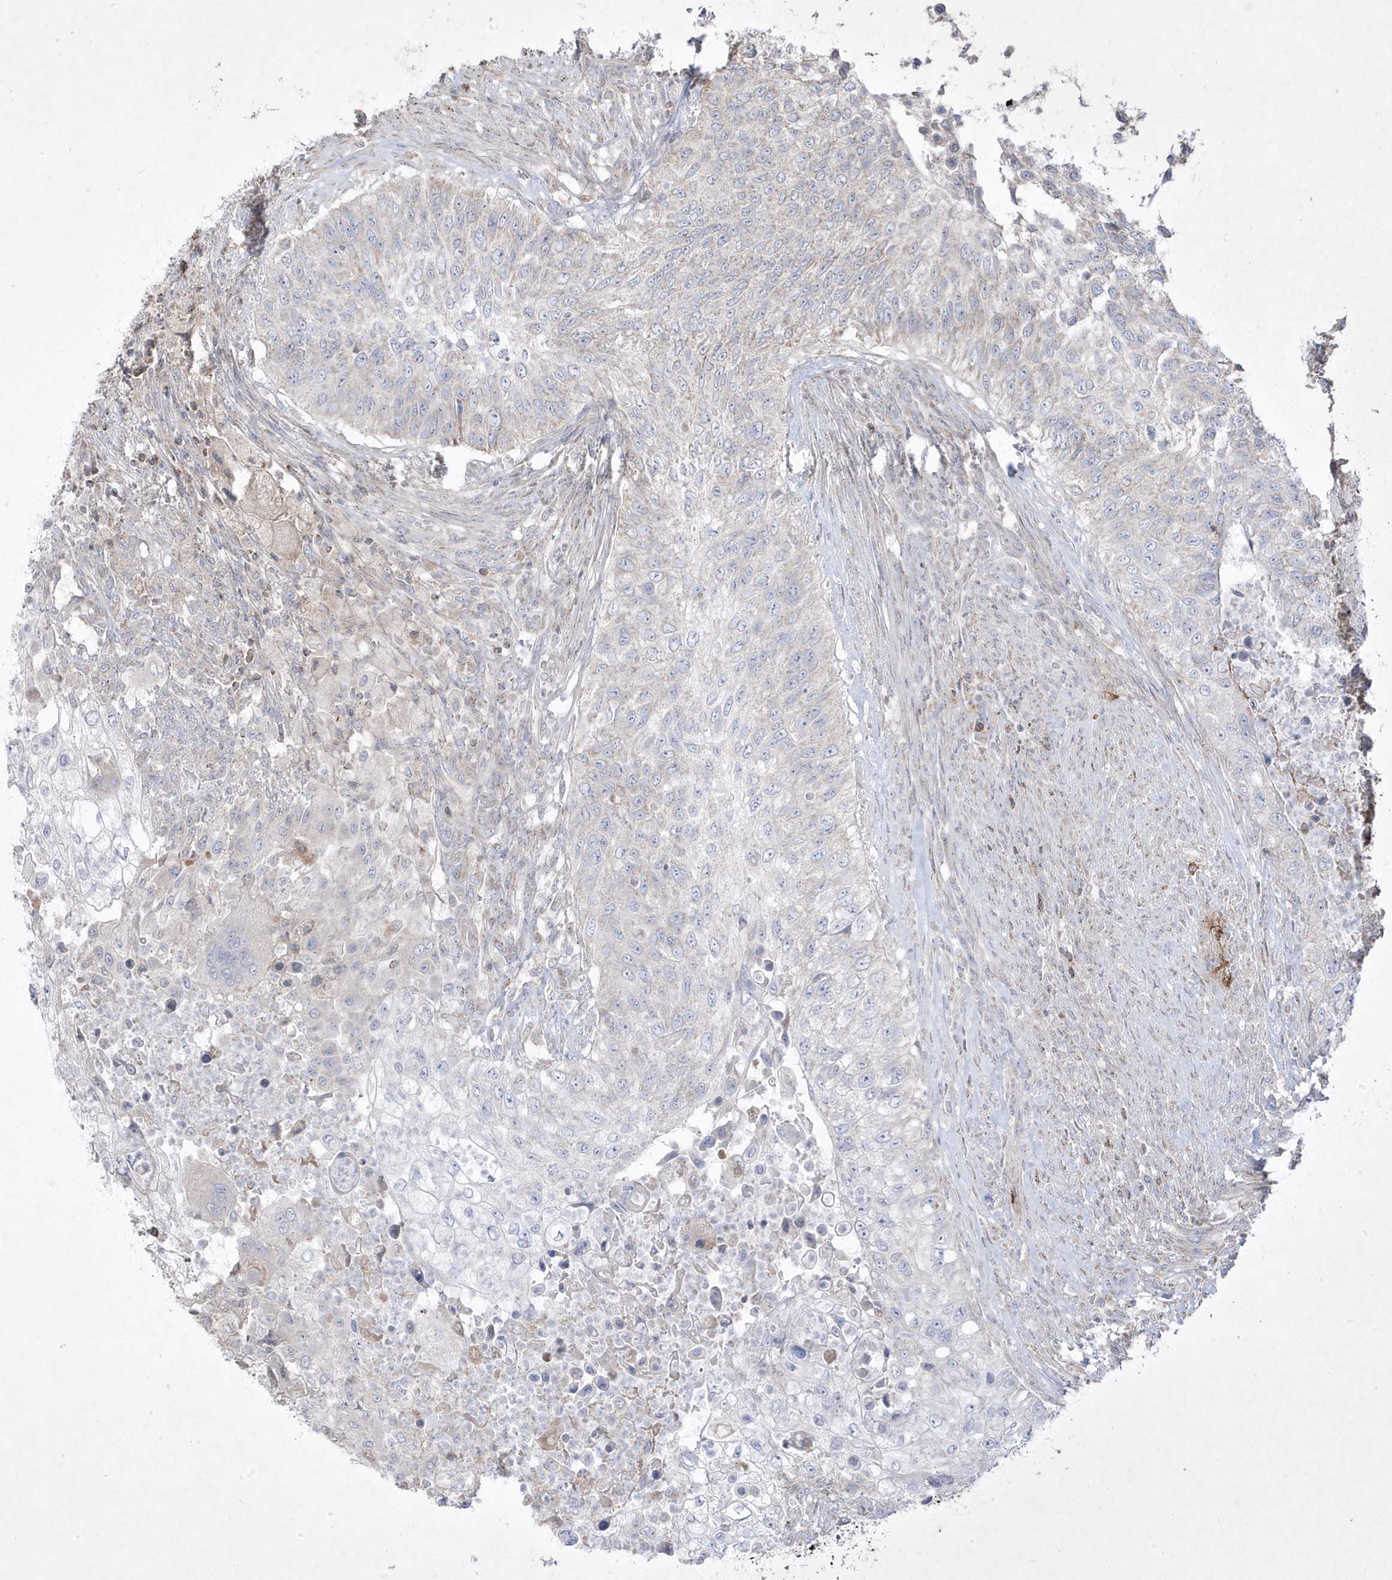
{"staining": {"intensity": "negative", "quantity": "none", "location": "none"}, "tissue": "urothelial cancer", "cell_type": "Tumor cells", "image_type": "cancer", "snomed": [{"axis": "morphology", "description": "Urothelial carcinoma, High grade"}, {"axis": "topography", "description": "Urinary bladder"}], "caption": "This is an immunohistochemistry (IHC) micrograph of human high-grade urothelial carcinoma. There is no positivity in tumor cells.", "gene": "ADAMTSL3", "patient": {"sex": "female", "age": 60}}